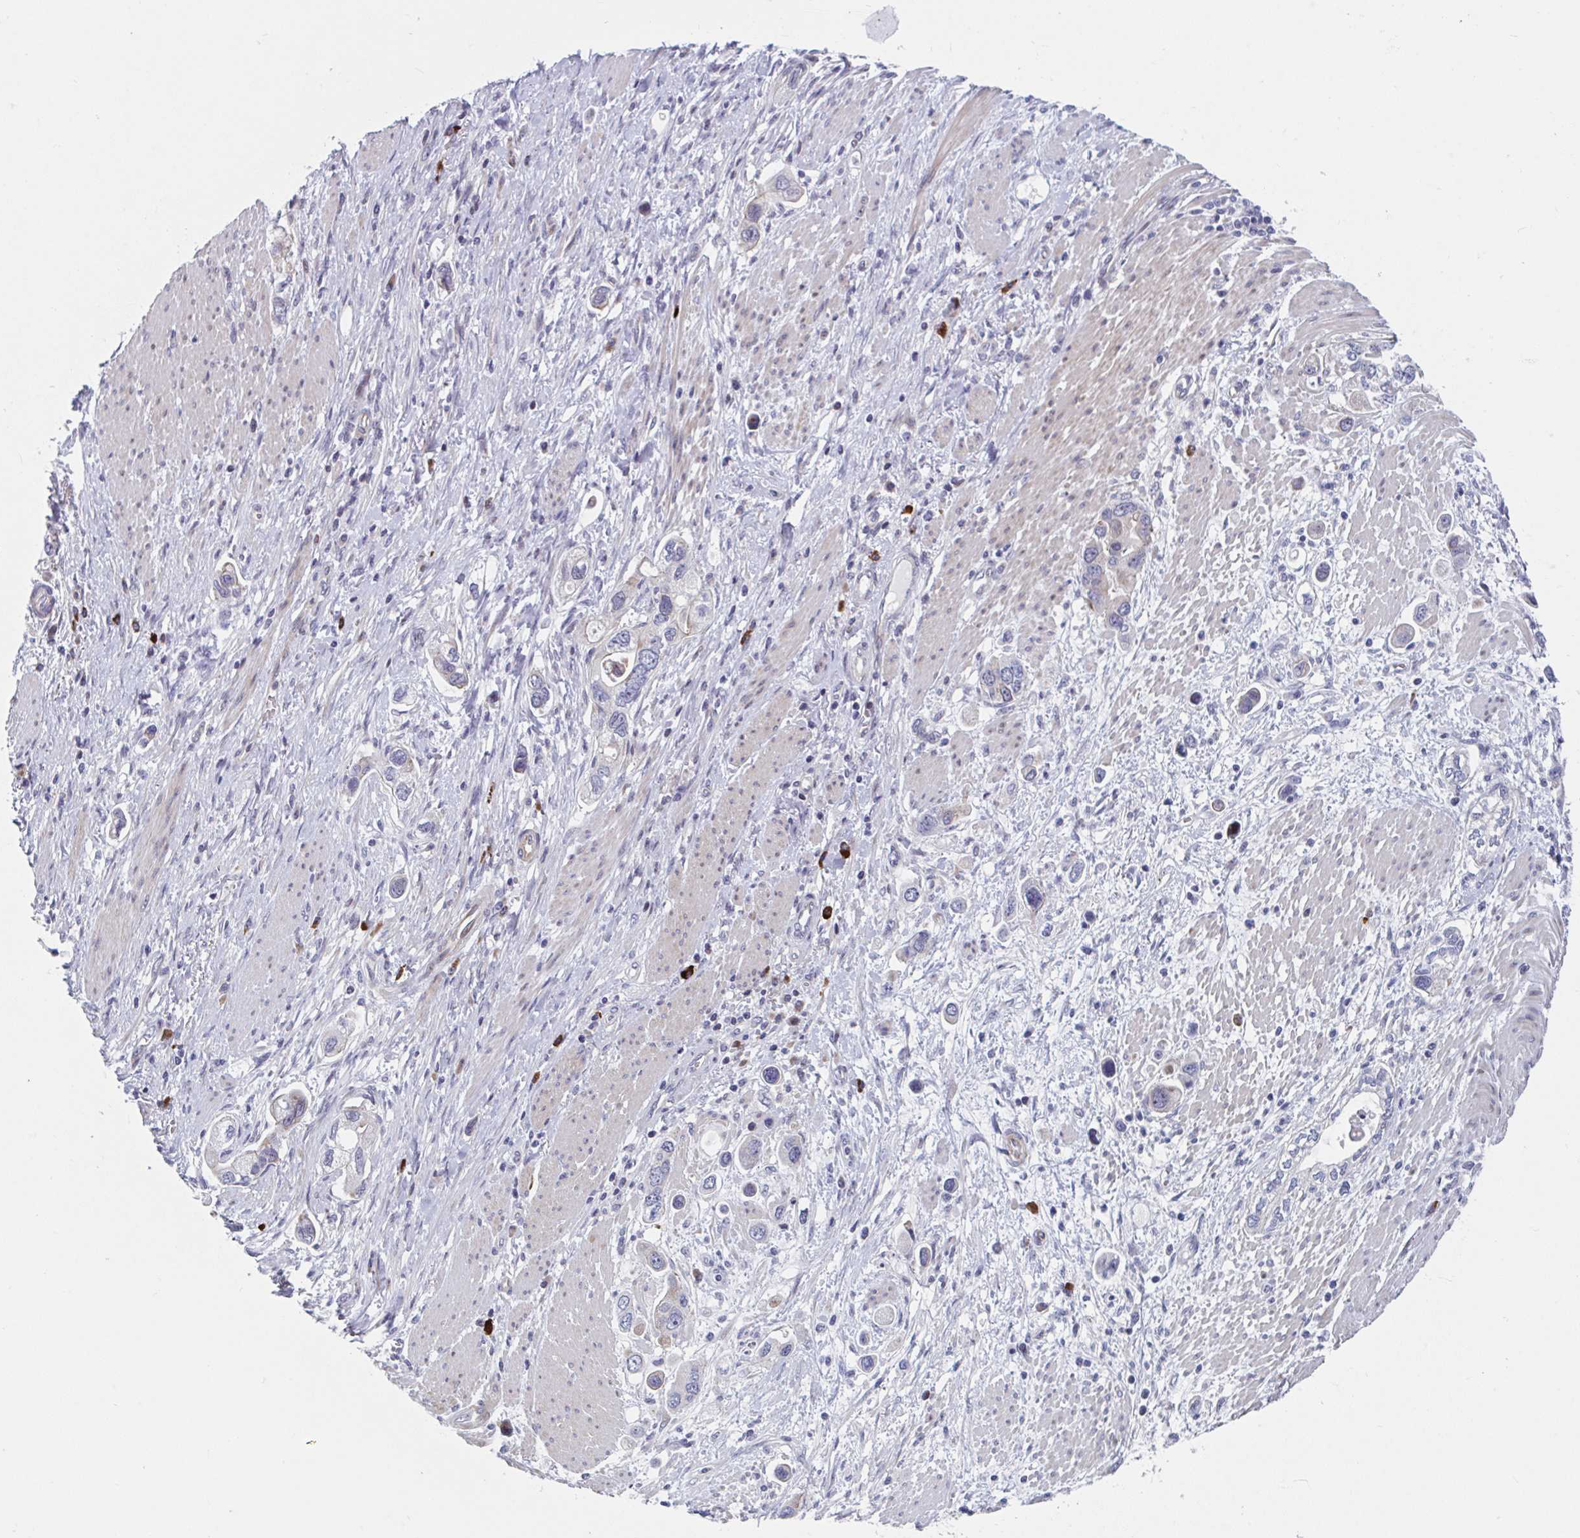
{"staining": {"intensity": "moderate", "quantity": "<25%", "location": "cytoplasmic/membranous"}, "tissue": "stomach cancer", "cell_type": "Tumor cells", "image_type": "cancer", "snomed": [{"axis": "morphology", "description": "Adenocarcinoma, NOS"}, {"axis": "topography", "description": "Stomach, lower"}], "caption": "Immunohistochemistry micrograph of neoplastic tissue: human stomach adenocarcinoma stained using IHC displays low levels of moderate protein expression localized specifically in the cytoplasmic/membranous of tumor cells, appearing as a cytoplasmic/membranous brown color.", "gene": "DUXA", "patient": {"sex": "female", "age": 93}}